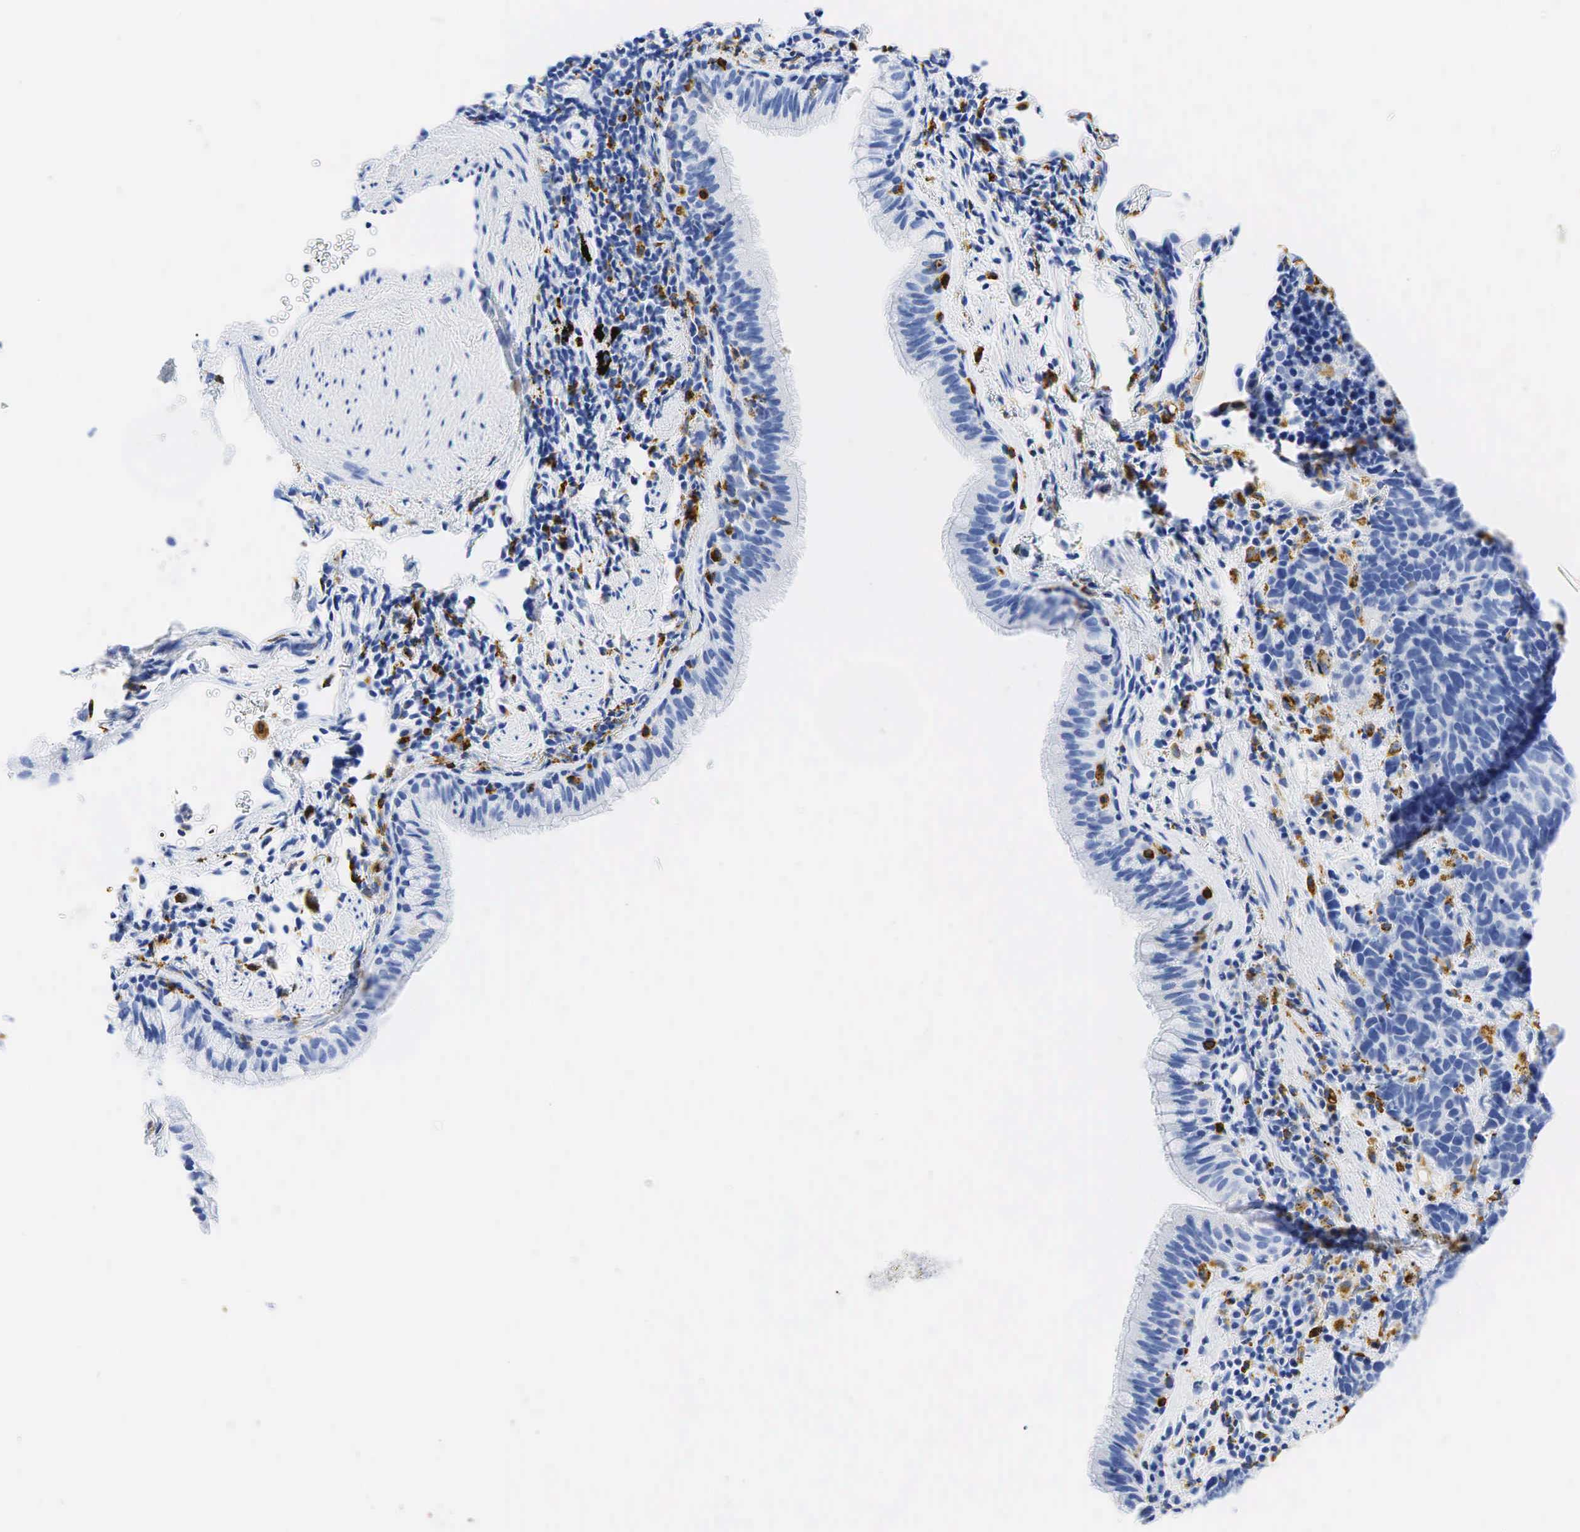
{"staining": {"intensity": "negative", "quantity": "none", "location": "none"}, "tissue": "lung cancer", "cell_type": "Tumor cells", "image_type": "cancer", "snomed": [{"axis": "morphology", "description": "Neoplasm, malignant, NOS"}, {"axis": "topography", "description": "Lung"}], "caption": "An IHC photomicrograph of lung cancer is shown. There is no staining in tumor cells of lung cancer.", "gene": "CD68", "patient": {"sex": "female", "age": 75}}